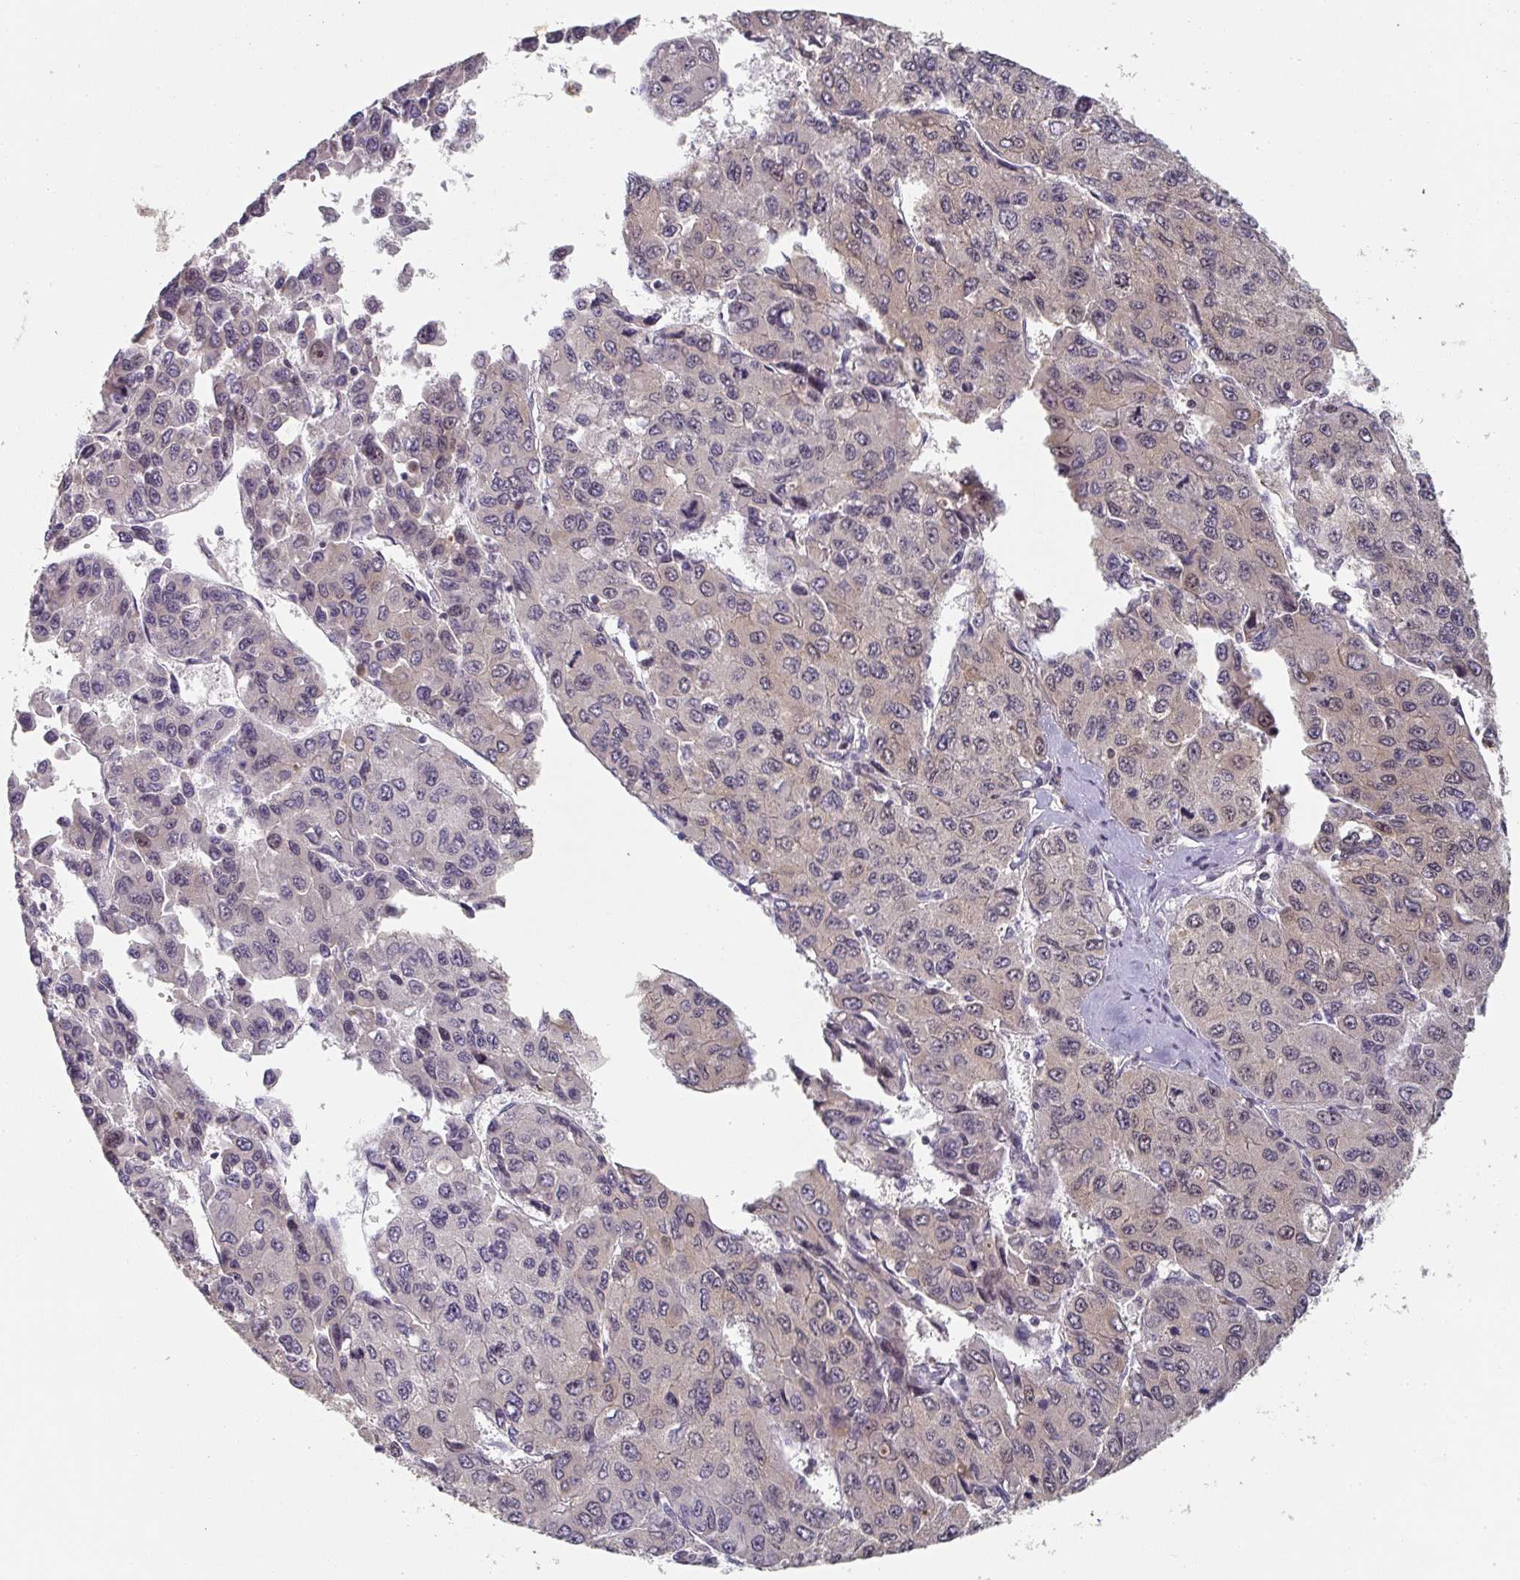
{"staining": {"intensity": "weak", "quantity": "25%-75%", "location": "cytoplasmic/membranous,nuclear"}, "tissue": "liver cancer", "cell_type": "Tumor cells", "image_type": "cancer", "snomed": [{"axis": "morphology", "description": "Carcinoma, Hepatocellular, NOS"}, {"axis": "topography", "description": "Liver"}], "caption": "A photomicrograph of human hepatocellular carcinoma (liver) stained for a protein displays weak cytoplasmic/membranous and nuclear brown staining in tumor cells.", "gene": "A1CF", "patient": {"sex": "female", "age": 66}}